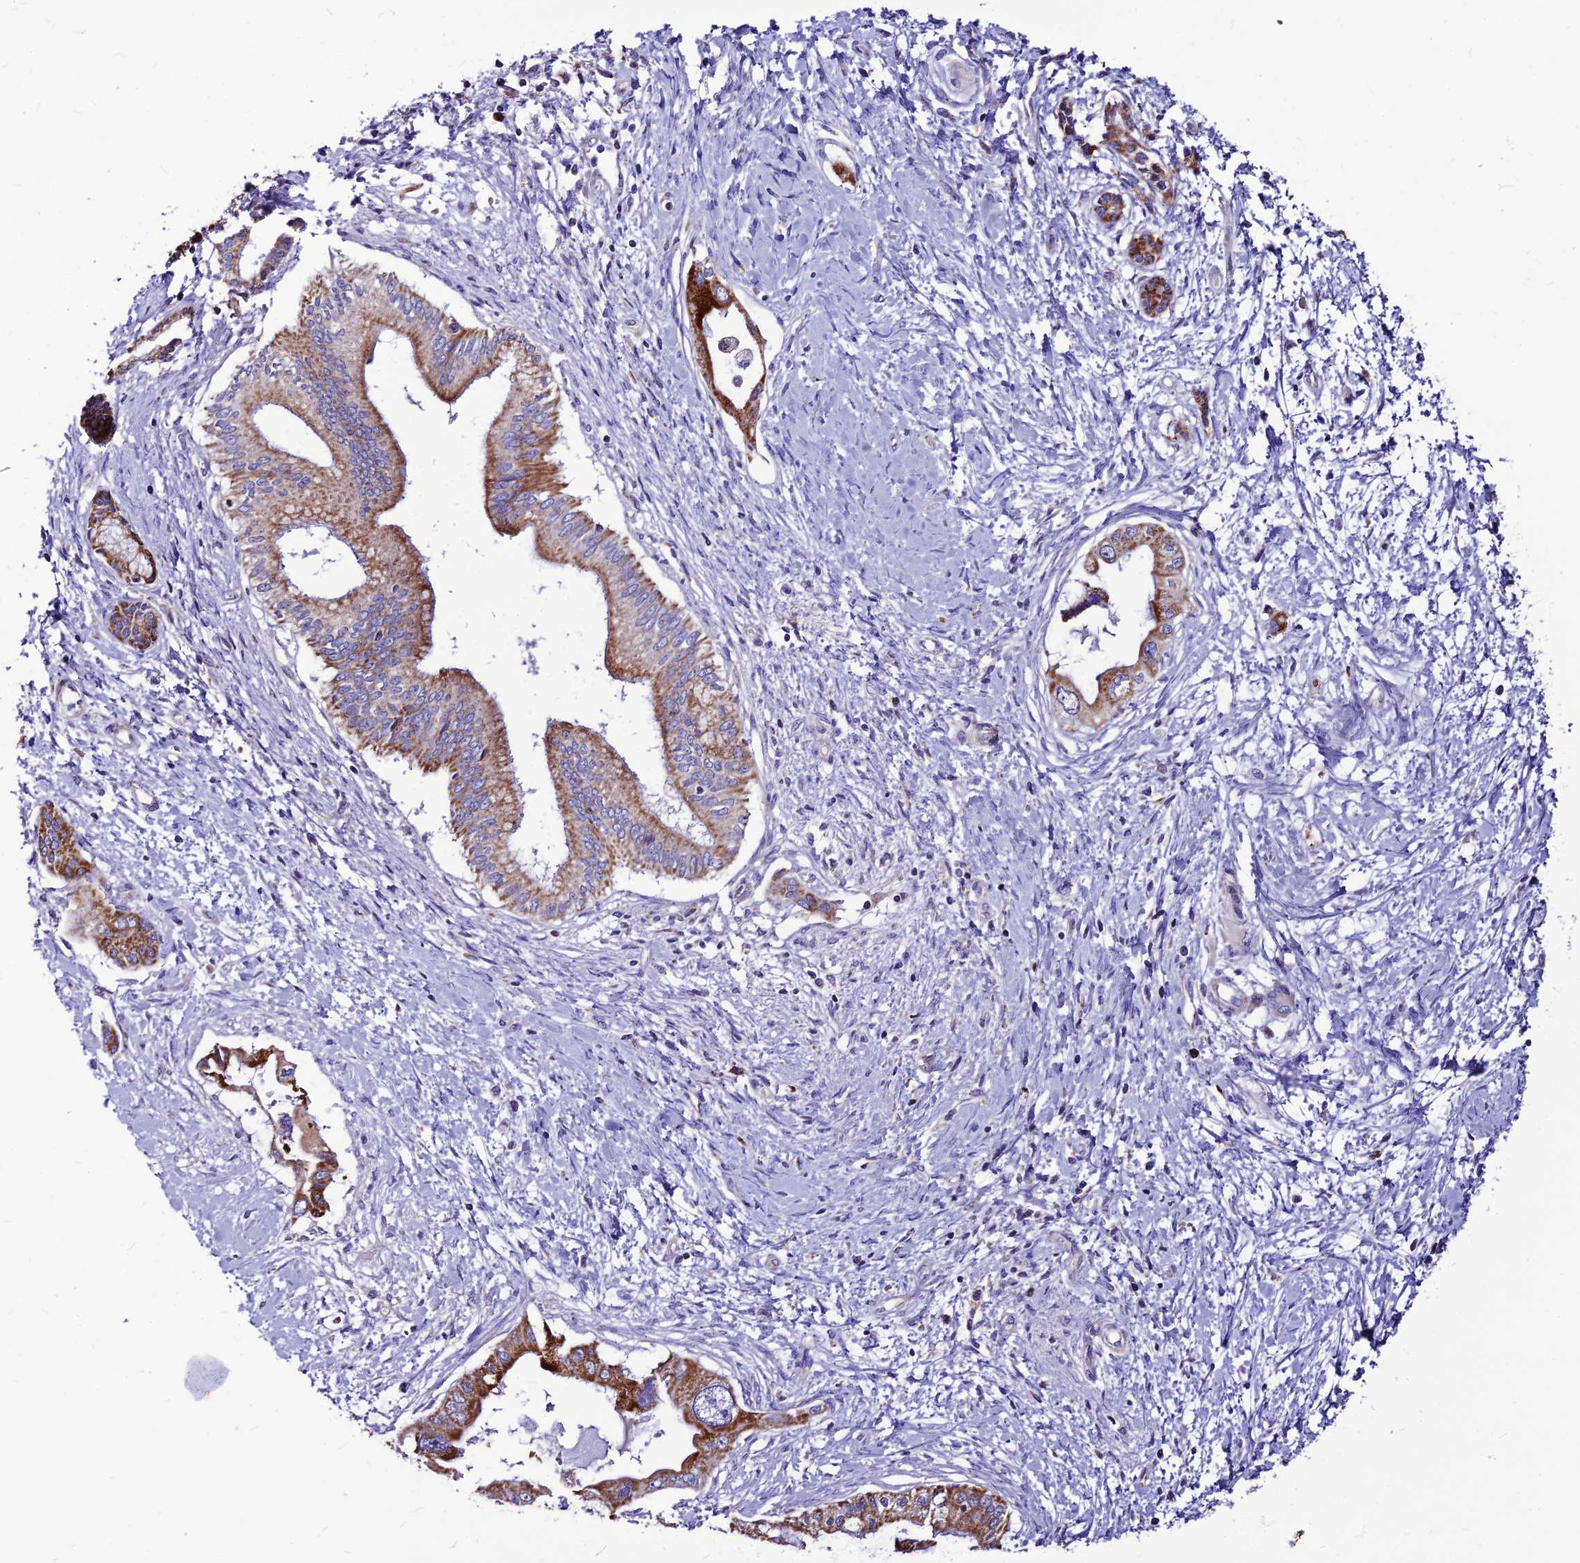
{"staining": {"intensity": "moderate", "quantity": ">75%", "location": "cytoplasmic/membranous"}, "tissue": "pancreatic cancer", "cell_type": "Tumor cells", "image_type": "cancer", "snomed": [{"axis": "morphology", "description": "Adenocarcinoma, NOS"}, {"axis": "topography", "description": "Pancreas"}], "caption": "Immunohistochemical staining of pancreatic cancer reveals moderate cytoplasmic/membranous protein expression in approximately >75% of tumor cells.", "gene": "ECI1", "patient": {"sex": "male", "age": 46}}